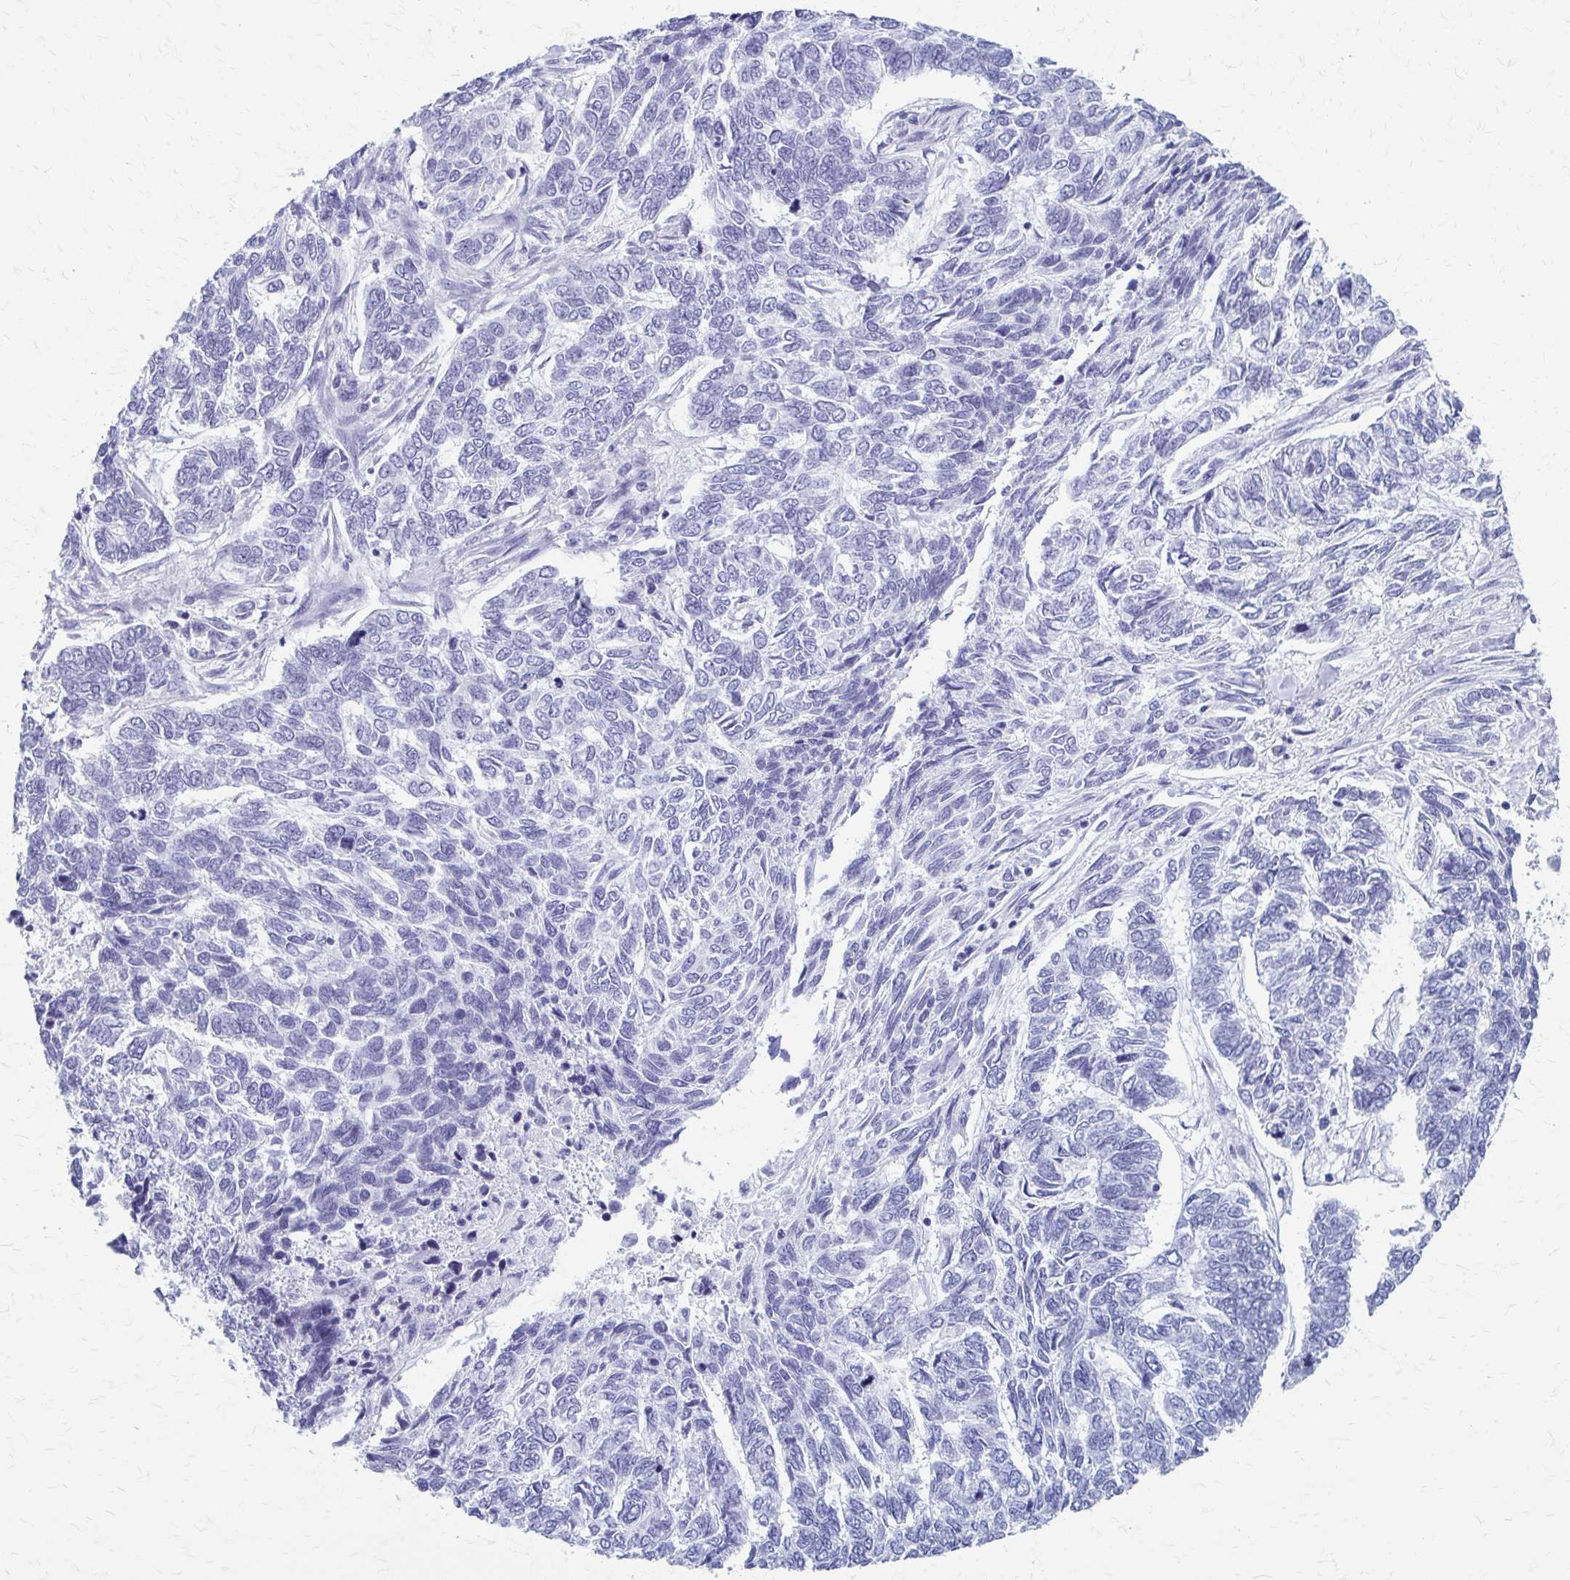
{"staining": {"intensity": "negative", "quantity": "none", "location": "none"}, "tissue": "skin cancer", "cell_type": "Tumor cells", "image_type": "cancer", "snomed": [{"axis": "morphology", "description": "Basal cell carcinoma"}, {"axis": "topography", "description": "Skin"}], "caption": "DAB (3,3'-diaminobenzidine) immunohistochemical staining of human skin cancer demonstrates no significant staining in tumor cells.", "gene": "CELF5", "patient": {"sex": "female", "age": 65}}